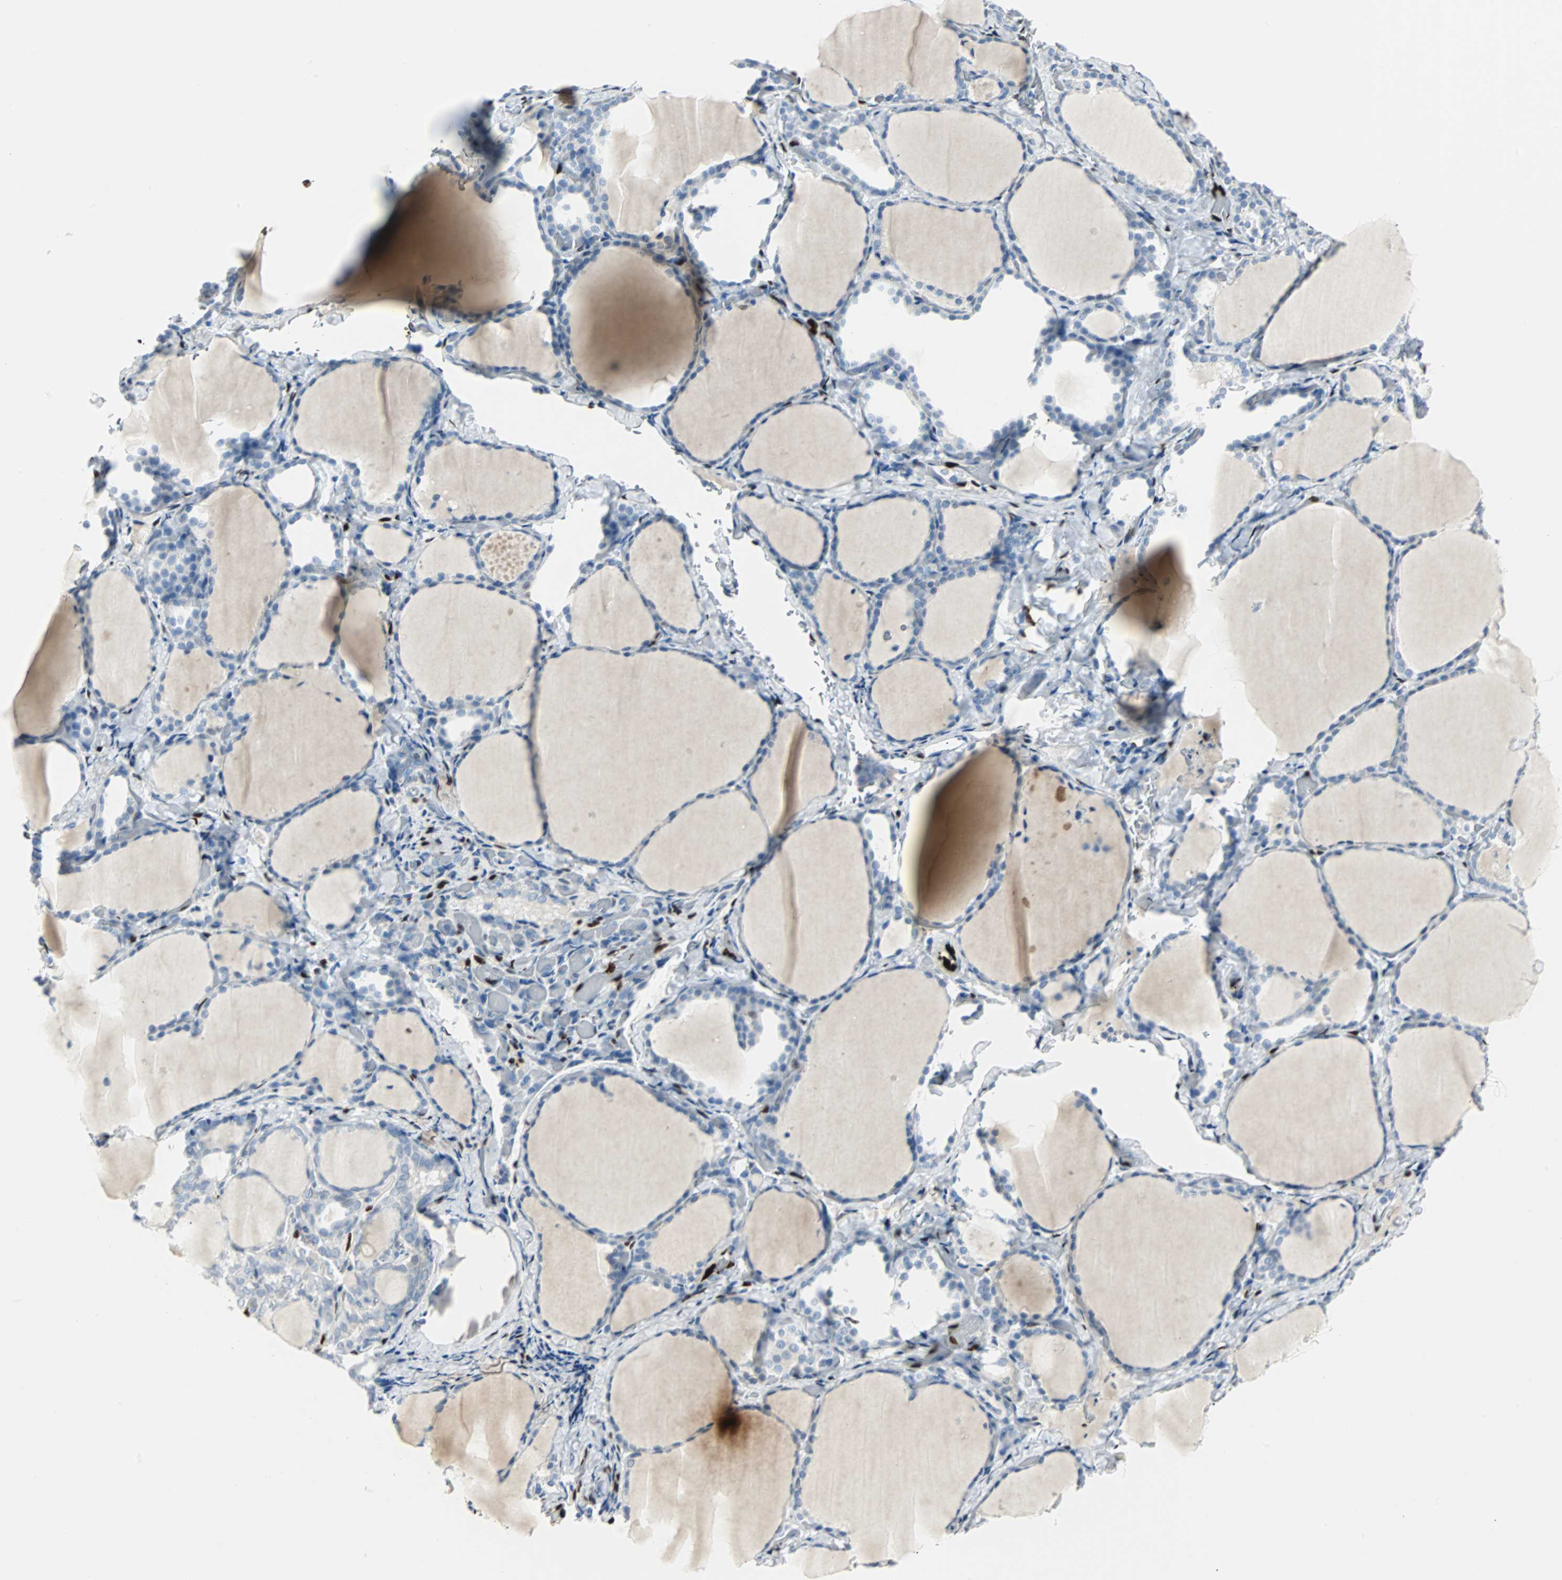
{"staining": {"intensity": "negative", "quantity": "none", "location": "none"}, "tissue": "thyroid gland", "cell_type": "Glandular cells", "image_type": "normal", "snomed": [{"axis": "morphology", "description": "Normal tissue, NOS"}, {"axis": "morphology", "description": "Papillary adenocarcinoma, NOS"}, {"axis": "topography", "description": "Thyroid gland"}], "caption": "Thyroid gland stained for a protein using immunohistochemistry exhibits no expression glandular cells.", "gene": "IL33", "patient": {"sex": "female", "age": 30}}